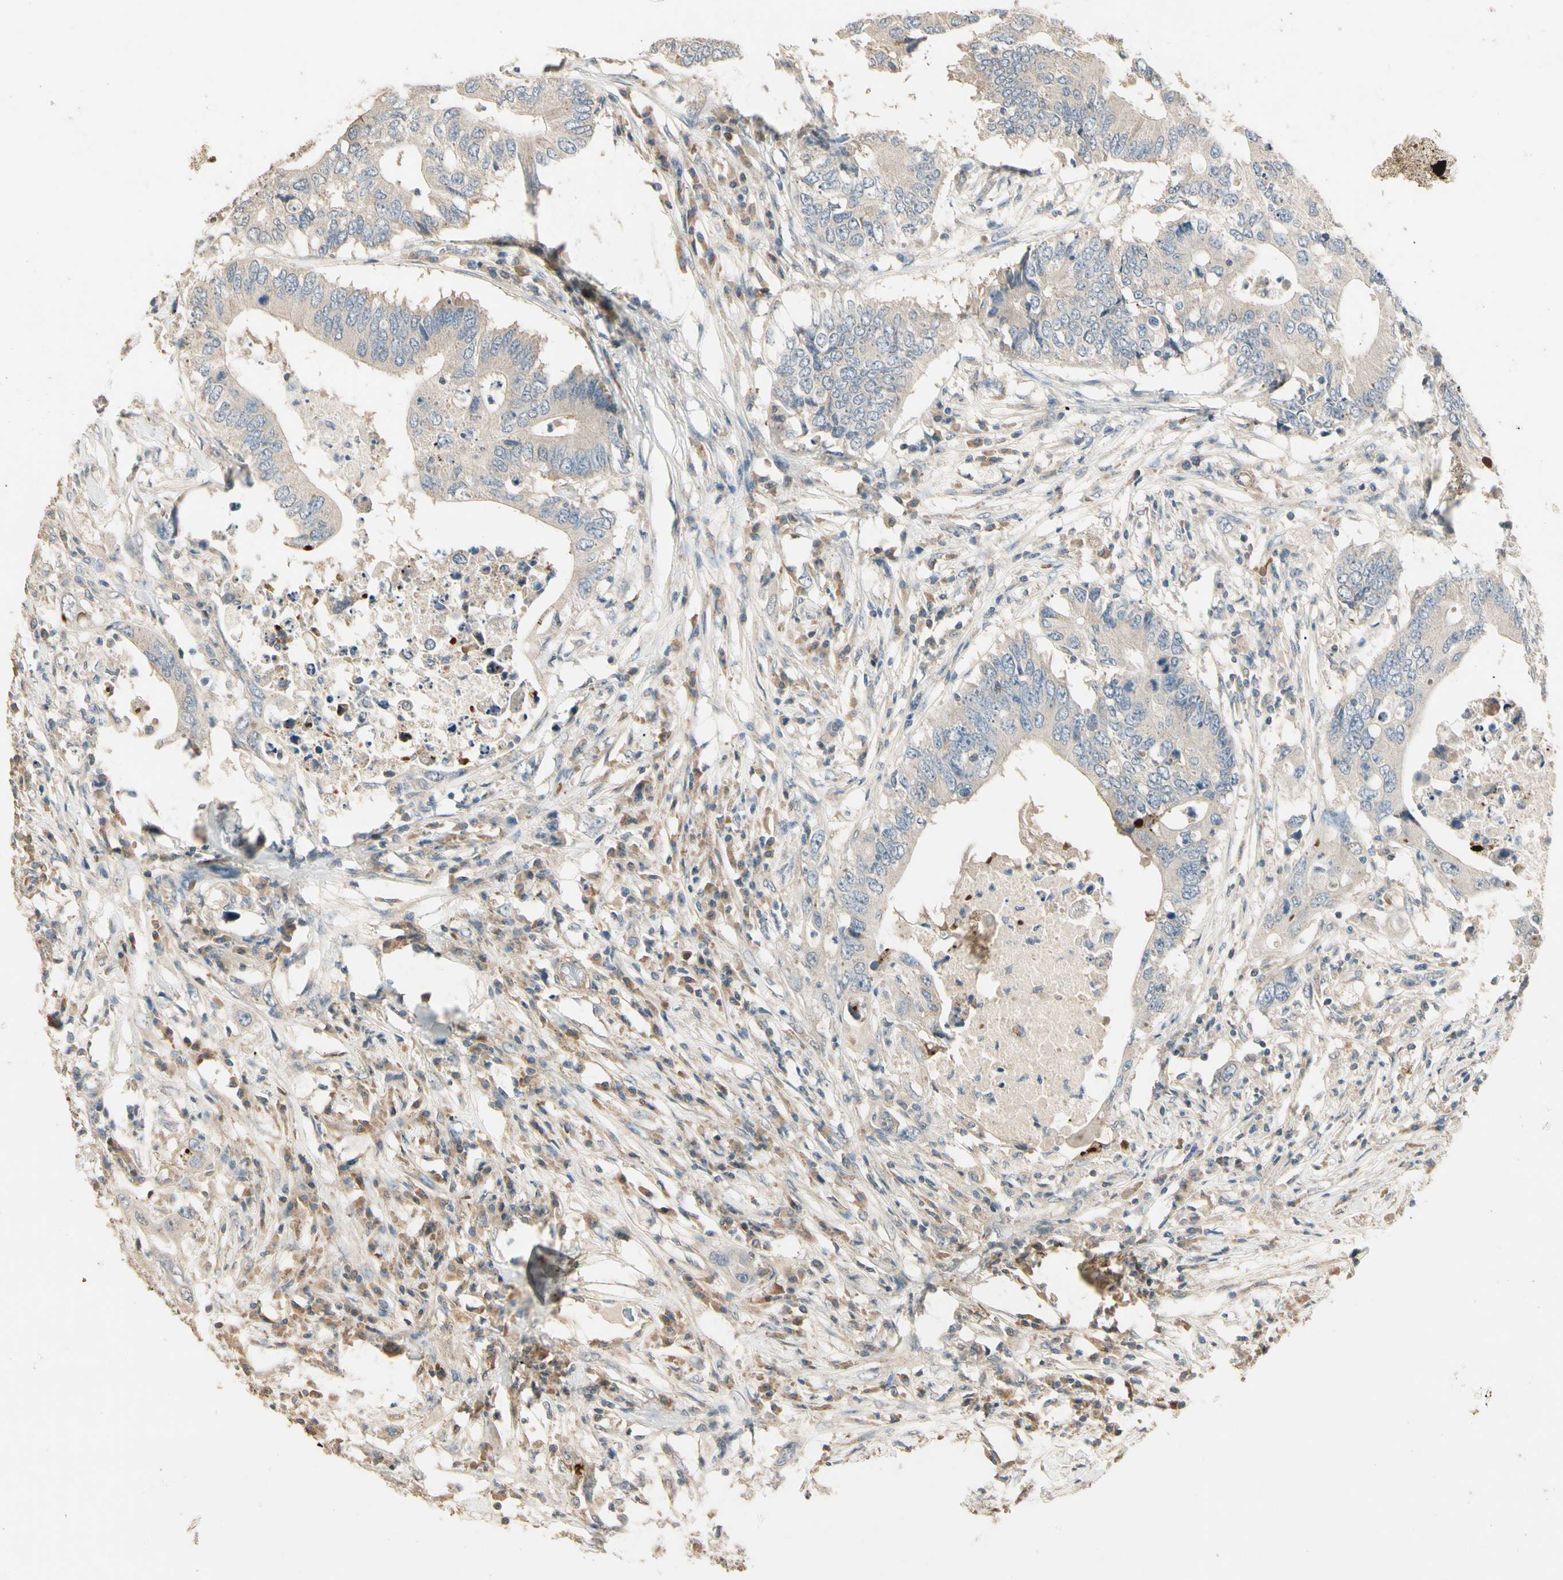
{"staining": {"intensity": "weak", "quantity": "25%-75%", "location": "cytoplasmic/membranous"}, "tissue": "colorectal cancer", "cell_type": "Tumor cells", "image_type": "cancer", "snomed": [{"axis": "morphology", "description": "Adenocarcinoma, NOS"}, {"axis": "topography", "description": "Colon"}], "caption": "A low amount of weak cytoplasmic/membranous expression is appreciated in about 25%-75% of tumor cells in colorectal cancer (adenocarcinoma) tissue.", "gene": "CDH6", "patient": {"sex": "male", "age": 71}}